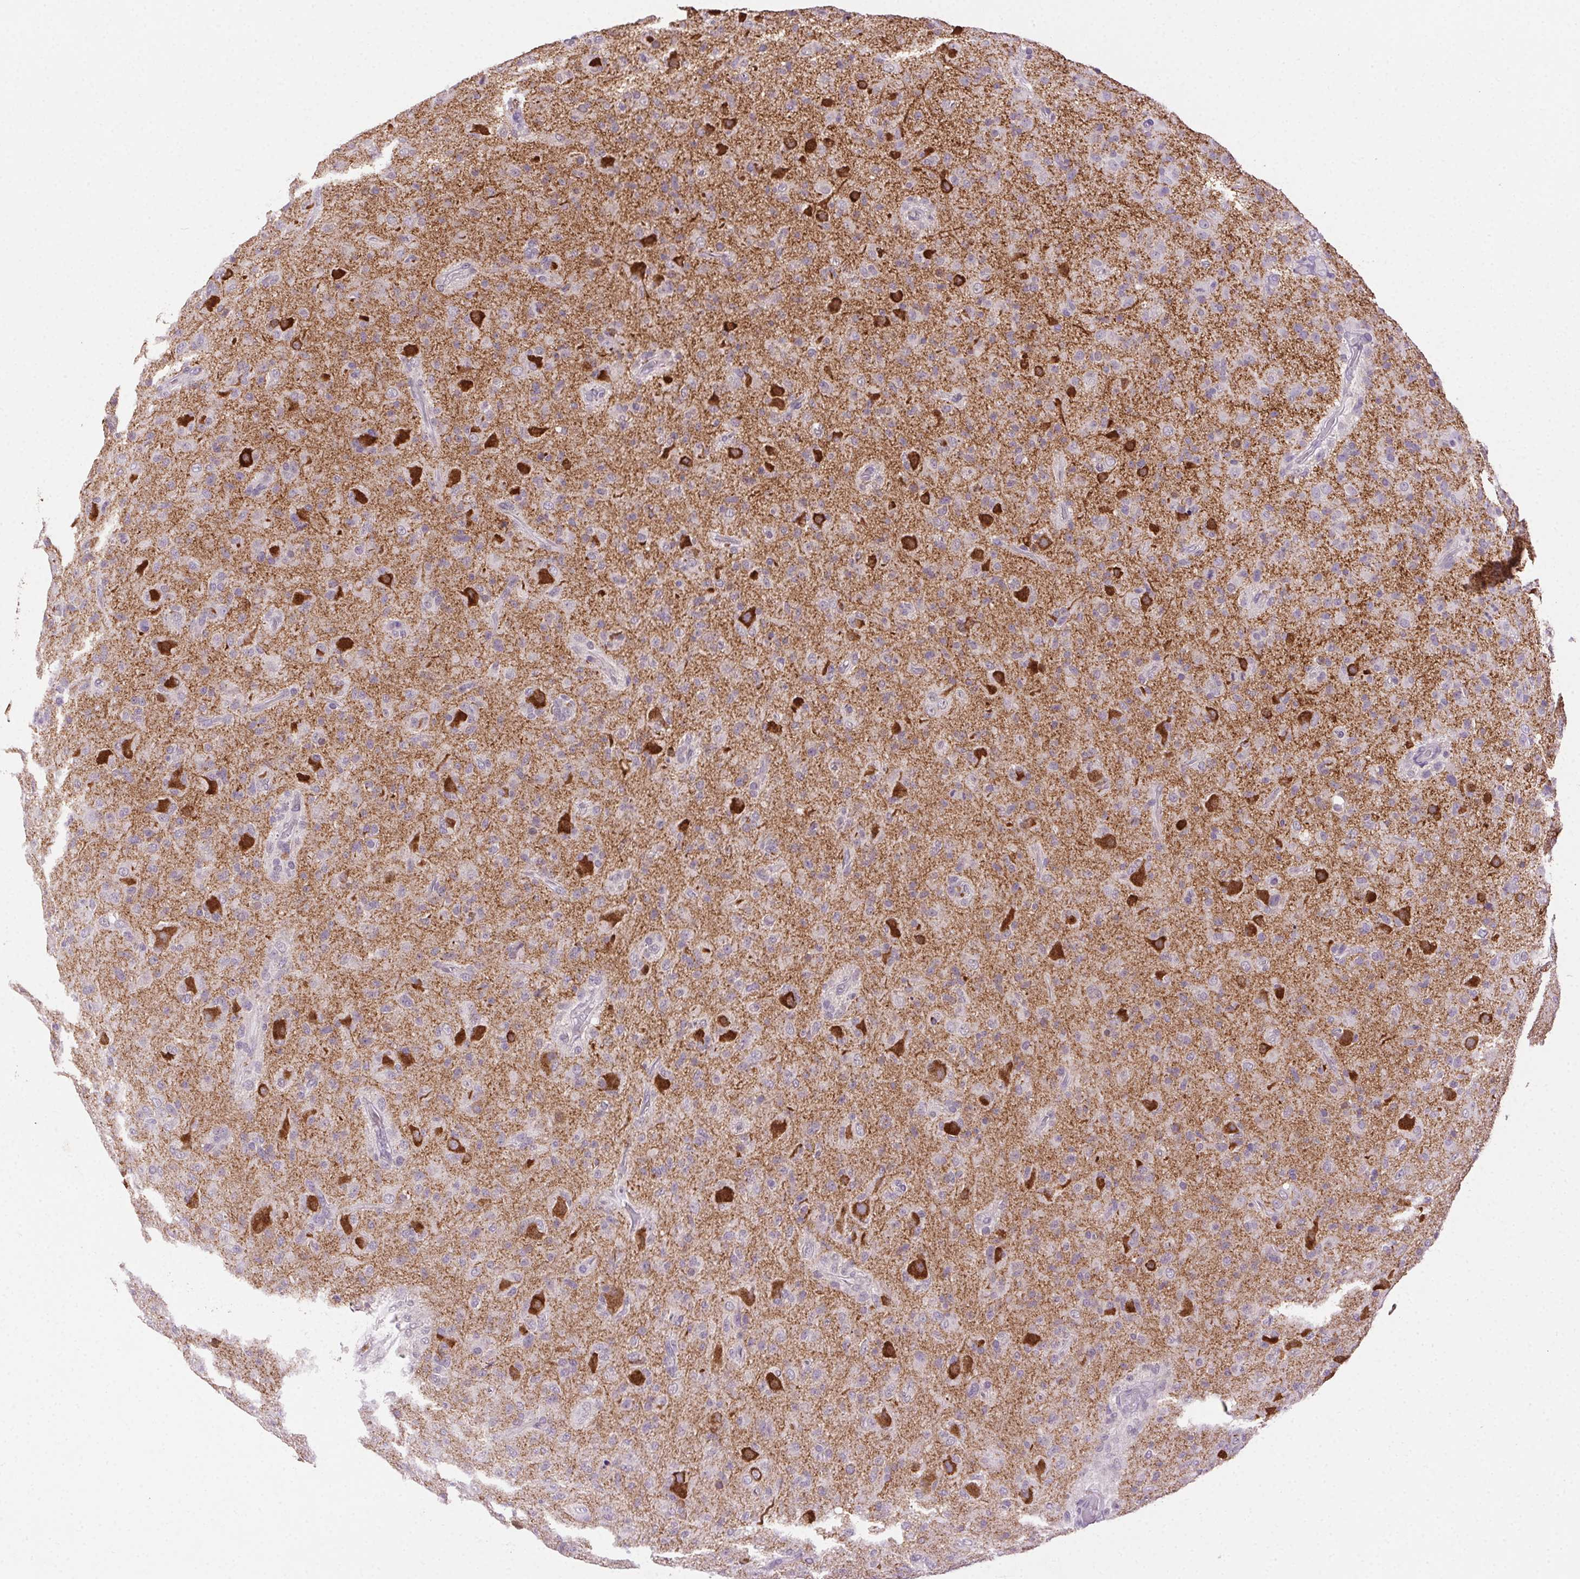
{"staining": {"intensity": "negative", "quantity": "none", "location": "none"}, "tissue": "glioma", "cell_type": "Tumor cells", "image_type": "cancer", "snomed": [{"axis": "morphology", "description": "Glioma, malignant, Low grade"}, {"axis": "topography", "description": "Brain"}], "caption": "An immunohistochemistry (IHC) photomicrograph of glioma is shown. There is no staining in tumor cells of glioma. (DAB (3,3'-diaminobenzidine) immunohistochemistry with hematoxylin counter stain).", "gene": "AKAP5", "patient": {"sex": "male", "age": 65}}